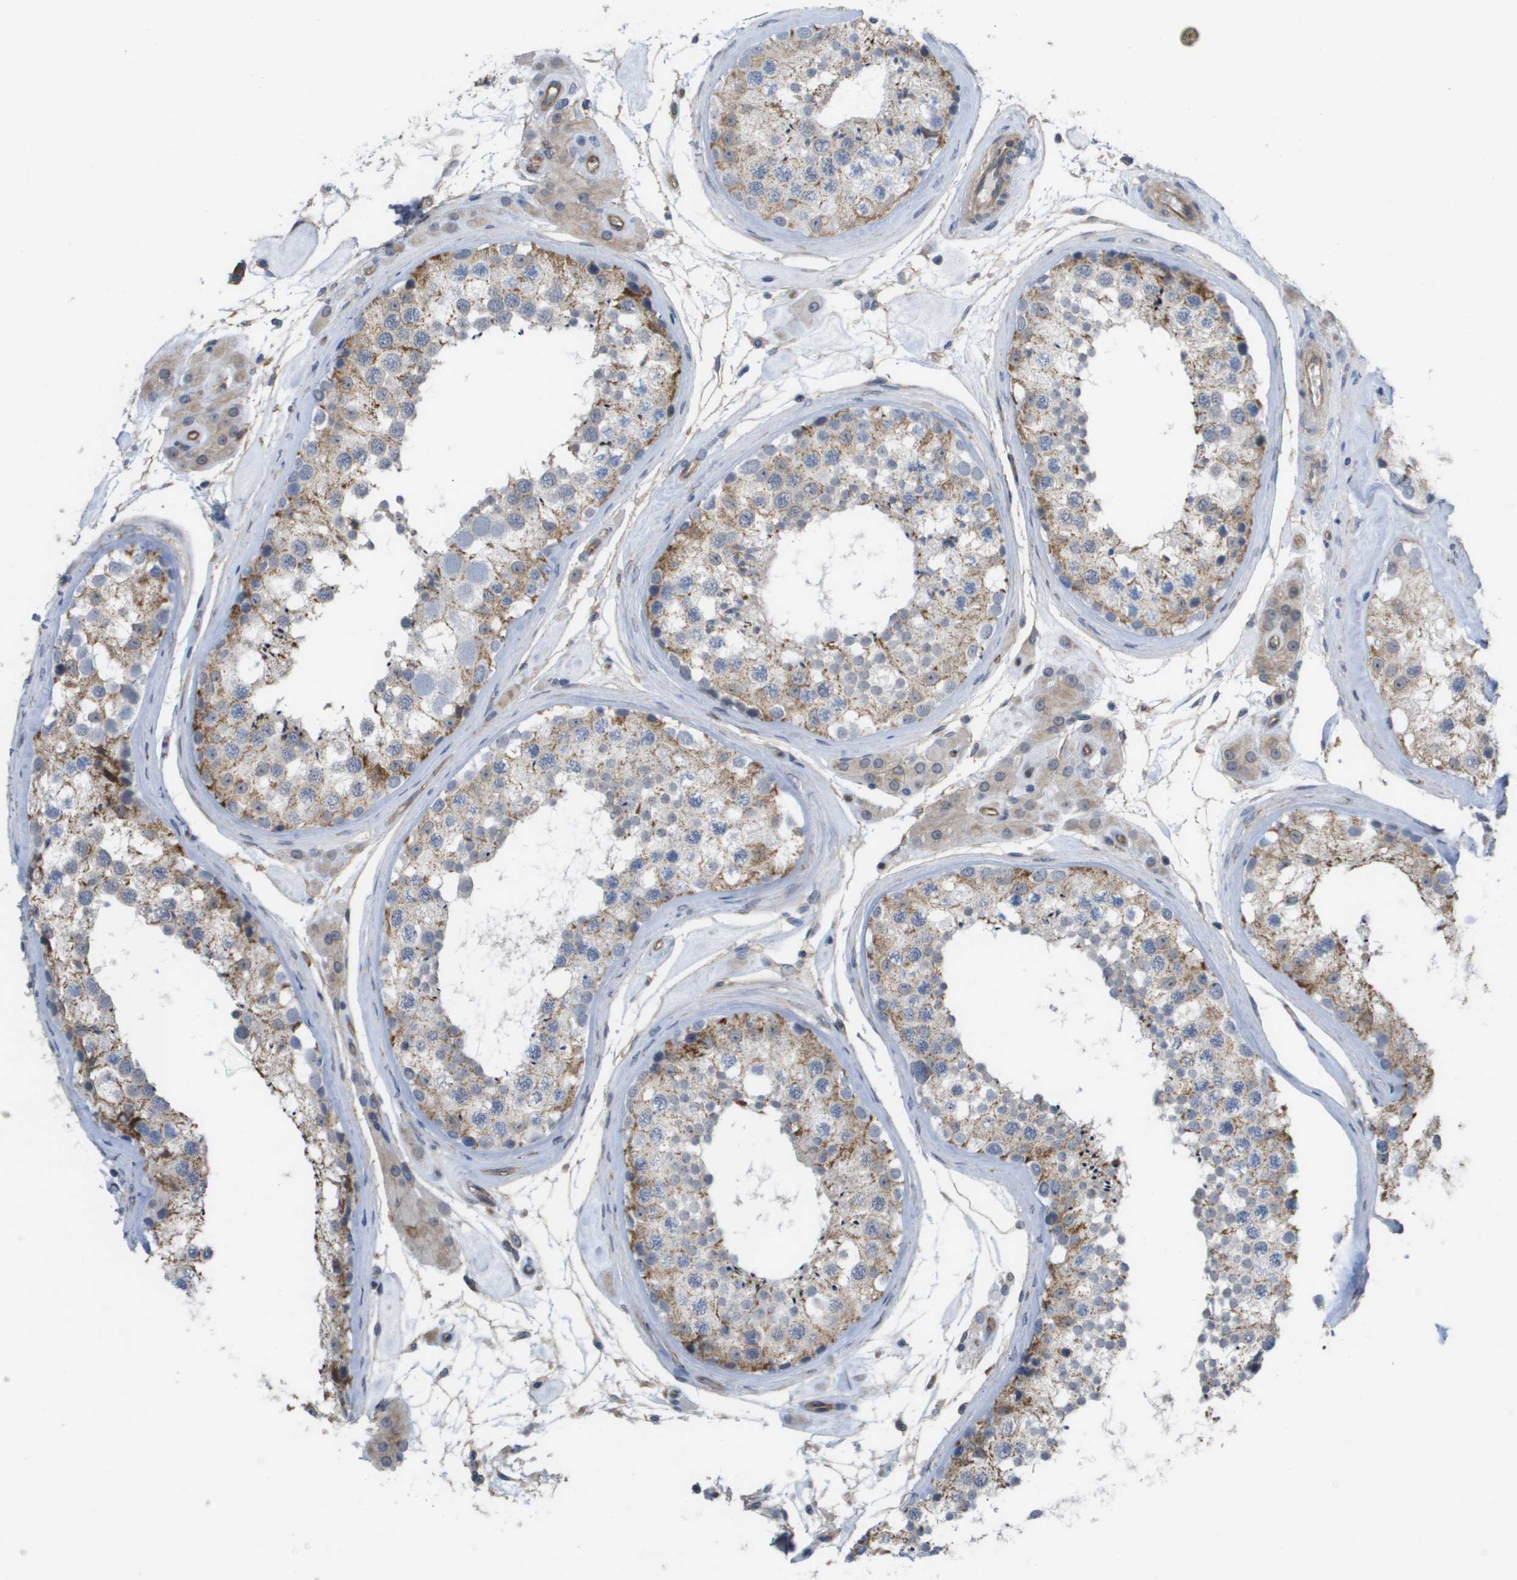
{"staining": {"intensity": "moderate", "quantity": ">75%", "location": "cytoplasmic/membranous"}, "tissue": "testis", "cell_type": "Cells in seminiferous ducts", "image_type": "normal", "snomed": [{"axis": "morphology", "description": "Normal tissue, NOS"}, {"axis": "topography", "description": "Testis"}], "caption": "Immunohistochemistry (IHC) of benign testis demonstrates medium levels of moderate cytoplasmic/membranous positivity in approximately >75% of cells in seminiferous ducts.", "gene": "MTARC2", "patient": {"sex": "male", "age": 46}}